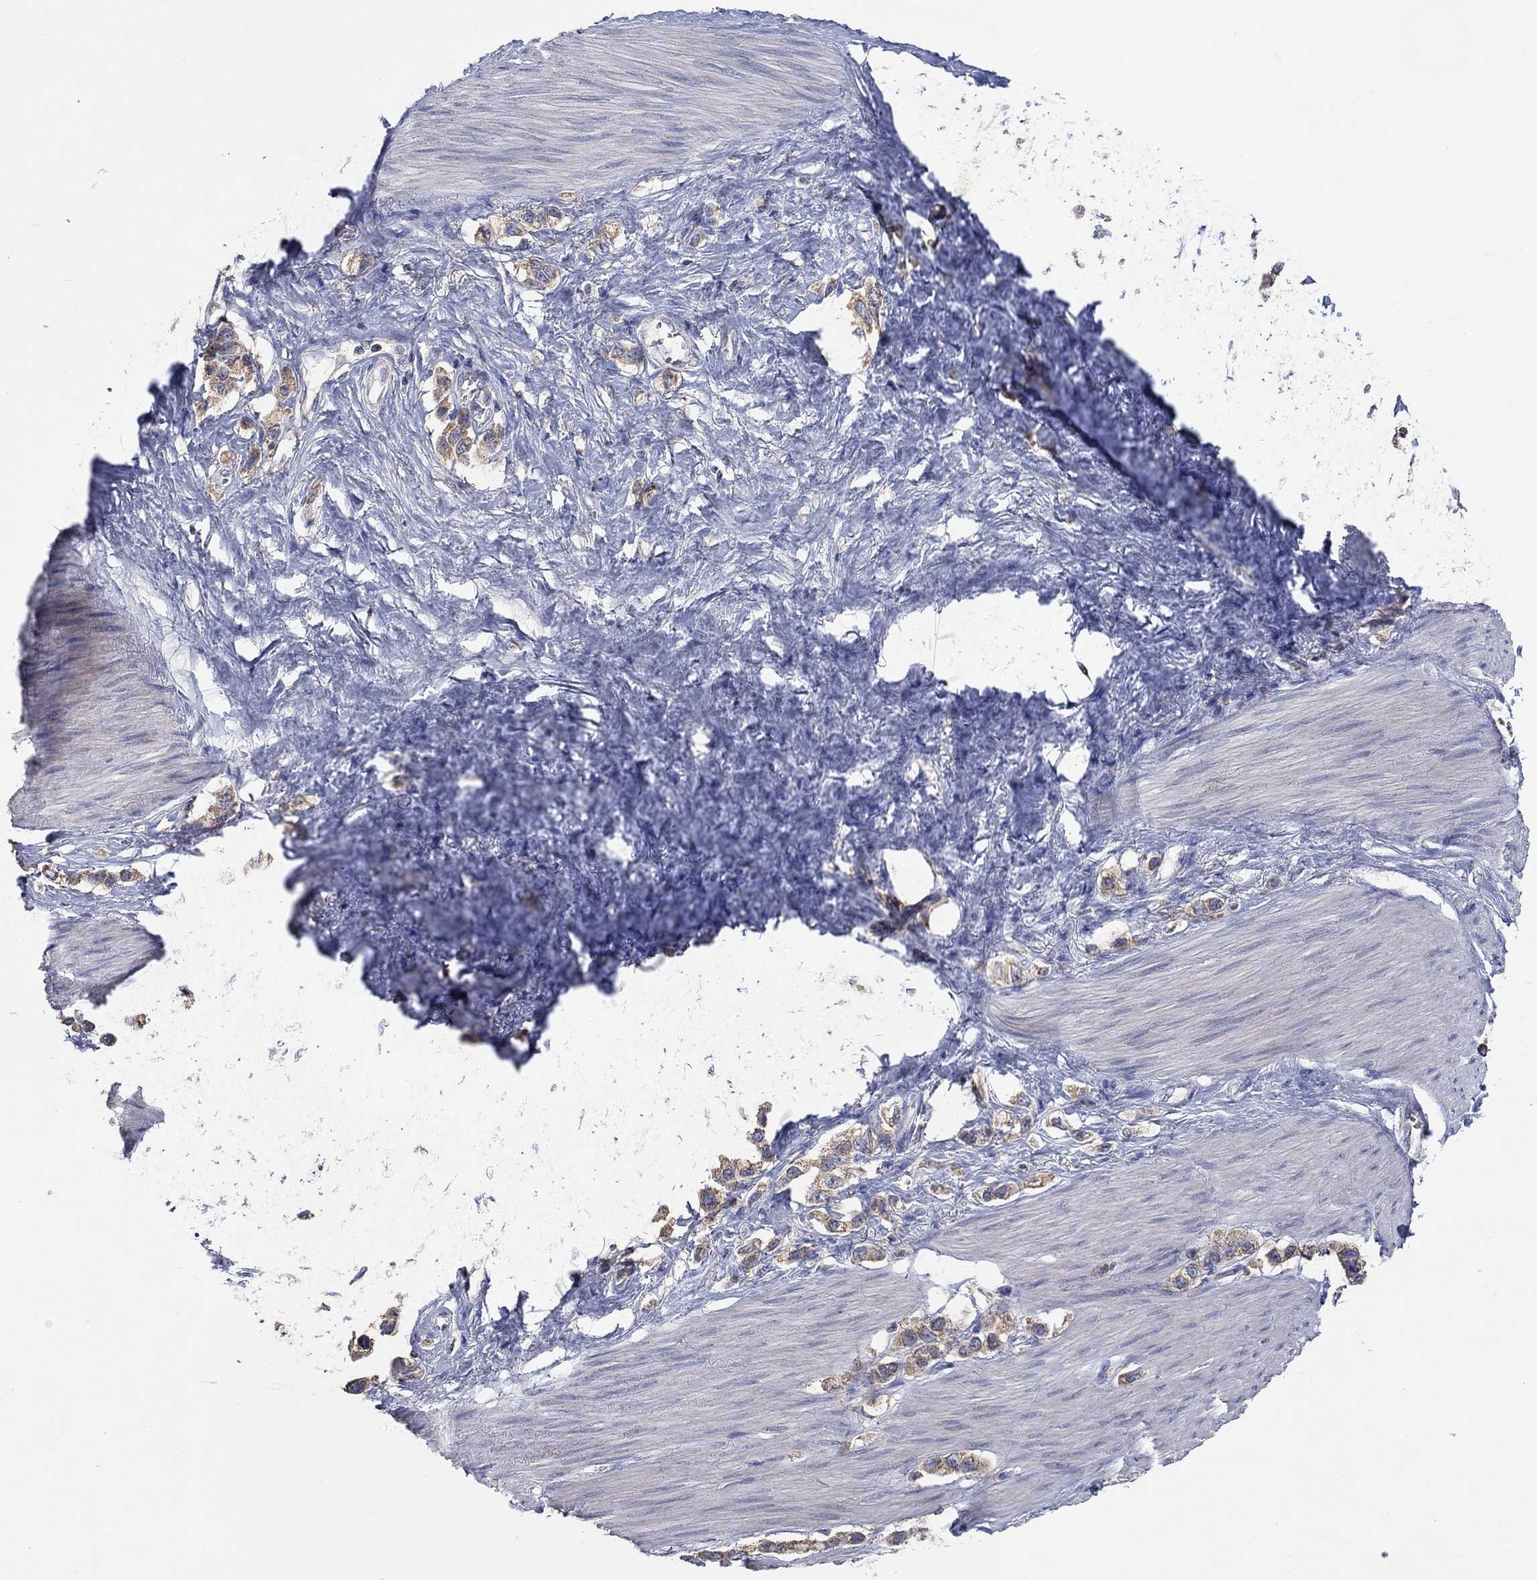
{"staining": {"intensity": "moderate", "quantity": "25%-75%", "location": "cytoplasmic/membranous"}, "tissue": "stomach cancer", "cell_type": "Tumor cells", "image_type": "cancer", "snomed": [{"axis": "morphology", "description": "Normal tissue, NOS"}, {"axis": "morphology", "description": "Adenocarcinoma, NOS"}, {"axis": "morphology", "description": "Adenocarcinoma, High grade"}, {"axis": "topography", "description": "Stomach, upper"}, {"axis": "topography", "description": "Stomach"}], "caption": "High-magnification brightfield microscopy of stomach cancer stained with DAB (3,3'-diaminobenzidine) (brown) and counterstained with hematoxylin (blue). tumor cells exhibit moderate cytoplasmic/membranous staining is present in about25%-75% of cells. (DAB (3,3'-diaminobenzidine) = brown stain, brightfield microscopy at high magnification).", "gene": "UGT8", "patient": {"sex": "female", "age": 65}}